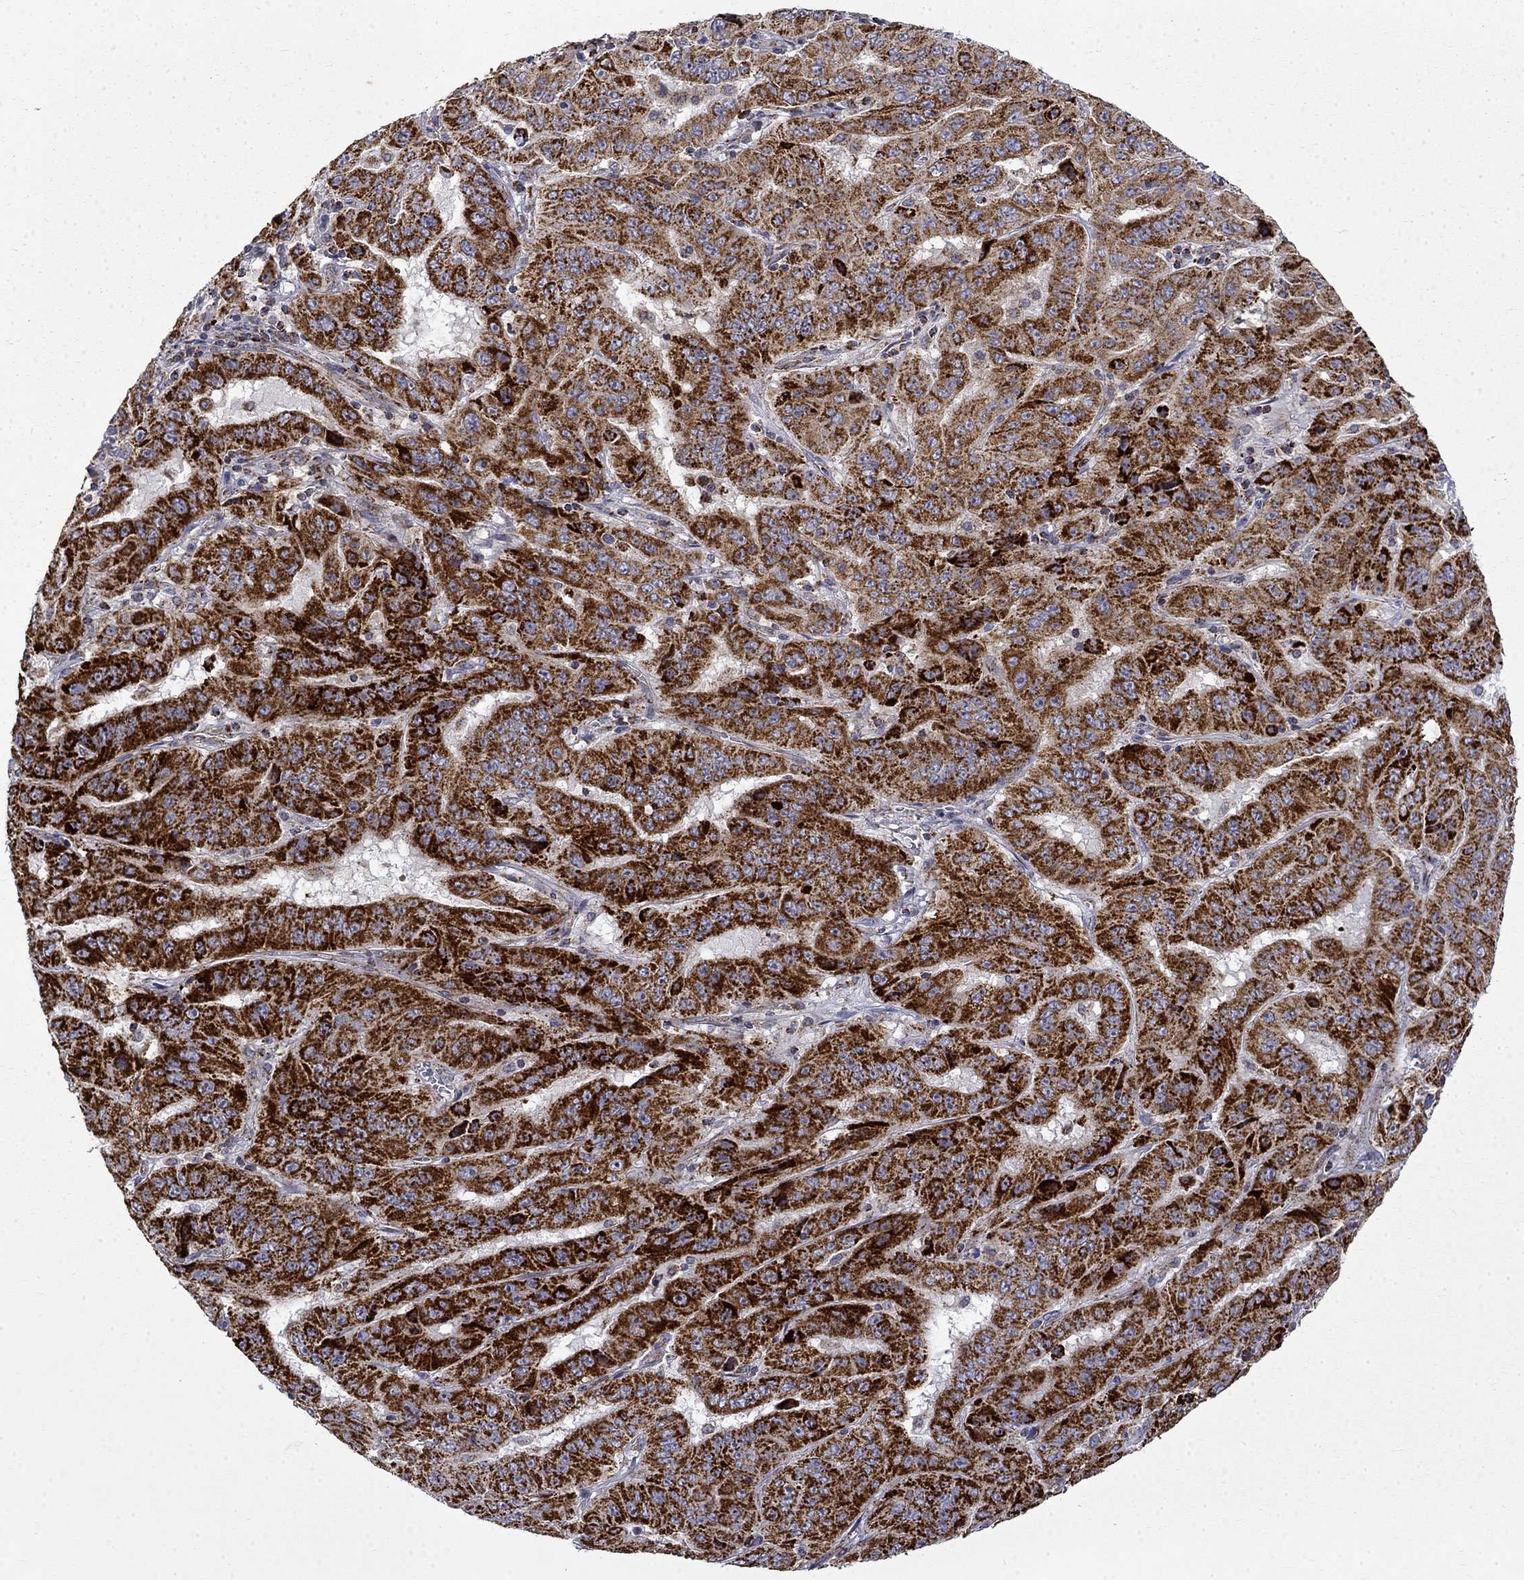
{"staining": {"intensity": "strong", "quantity": ">75%", "location": "cytoplasmic/membranous"}, "tissue": "pancreatic cancer", "cell_type": "Tumor cells", "image_type": "cancer", "snomed": [{"axis": "morphology", "description": "Adenocarcinoma, NOS"}, {"axis": "topography", "description": "Pancreas"}], "caption": "Brown immunohistochemical staining in pancreatic adenocarcinoma exhibits strong cytoplasmic/membranous staining in about >75% of tumor cells.", "gene": "PCBP3", "patient": {"sex": "male", "age": 63}}